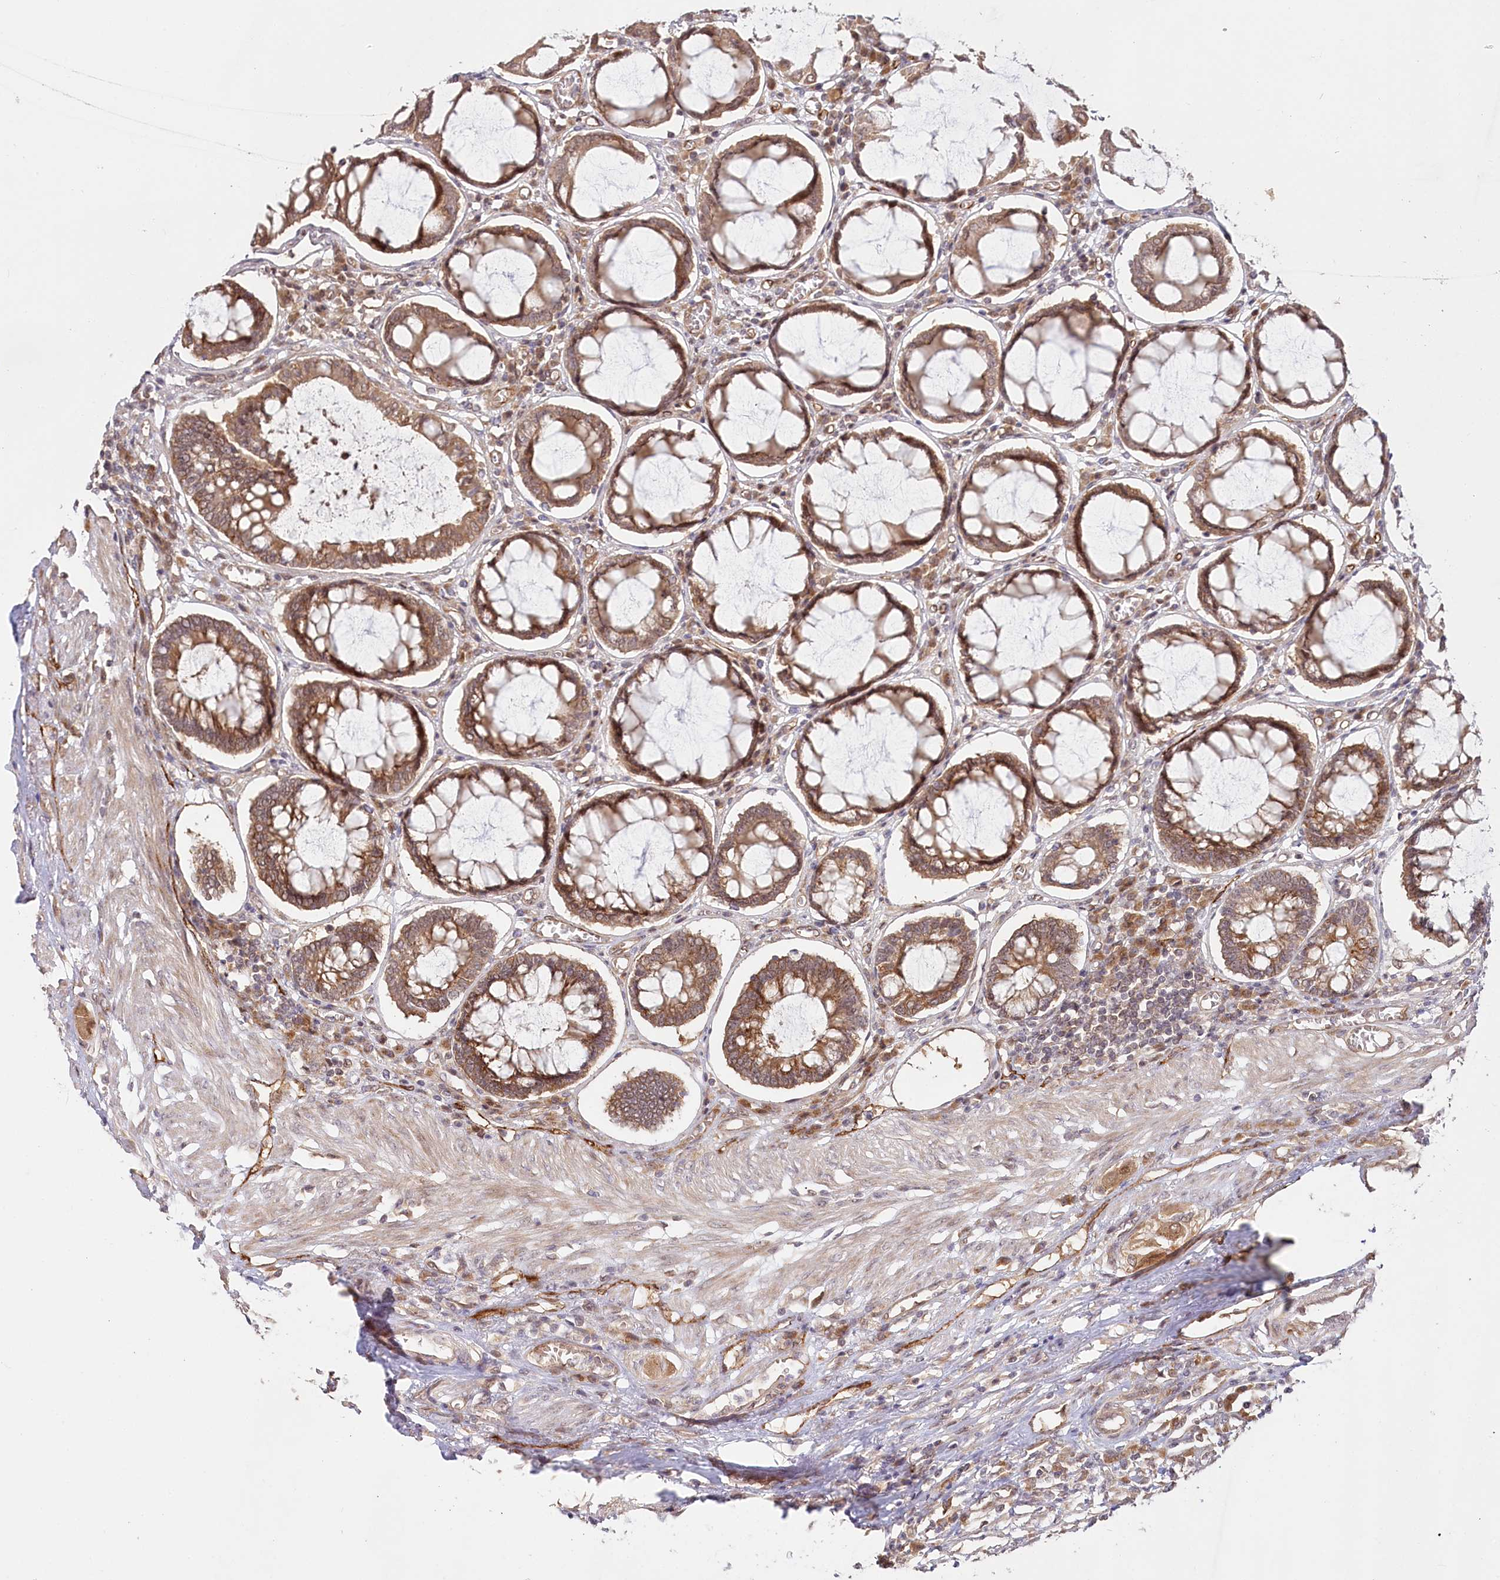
{"staining": {"intensity": "moderate", "quantity": ">75%", "location": "cytoplasmic/membranous"}, "tissue": "colorectal cancer", "cell_type": "Tumor cells", "image_type": "cancer", "snomed": [{"axis": "morphology", "description": "Adenocarcinoma, NOS"}, {"axis": "topography", "description": "Rectum"}], "caption": "Protein expression analysis of human colorectal cancer (adenocarcinoma) reveals moderate cytoplasmic/membranous positivity in approximately >75% of tumor cells.", "gene": "CEP70", "patient": {"sex": "male", "age": 84}}